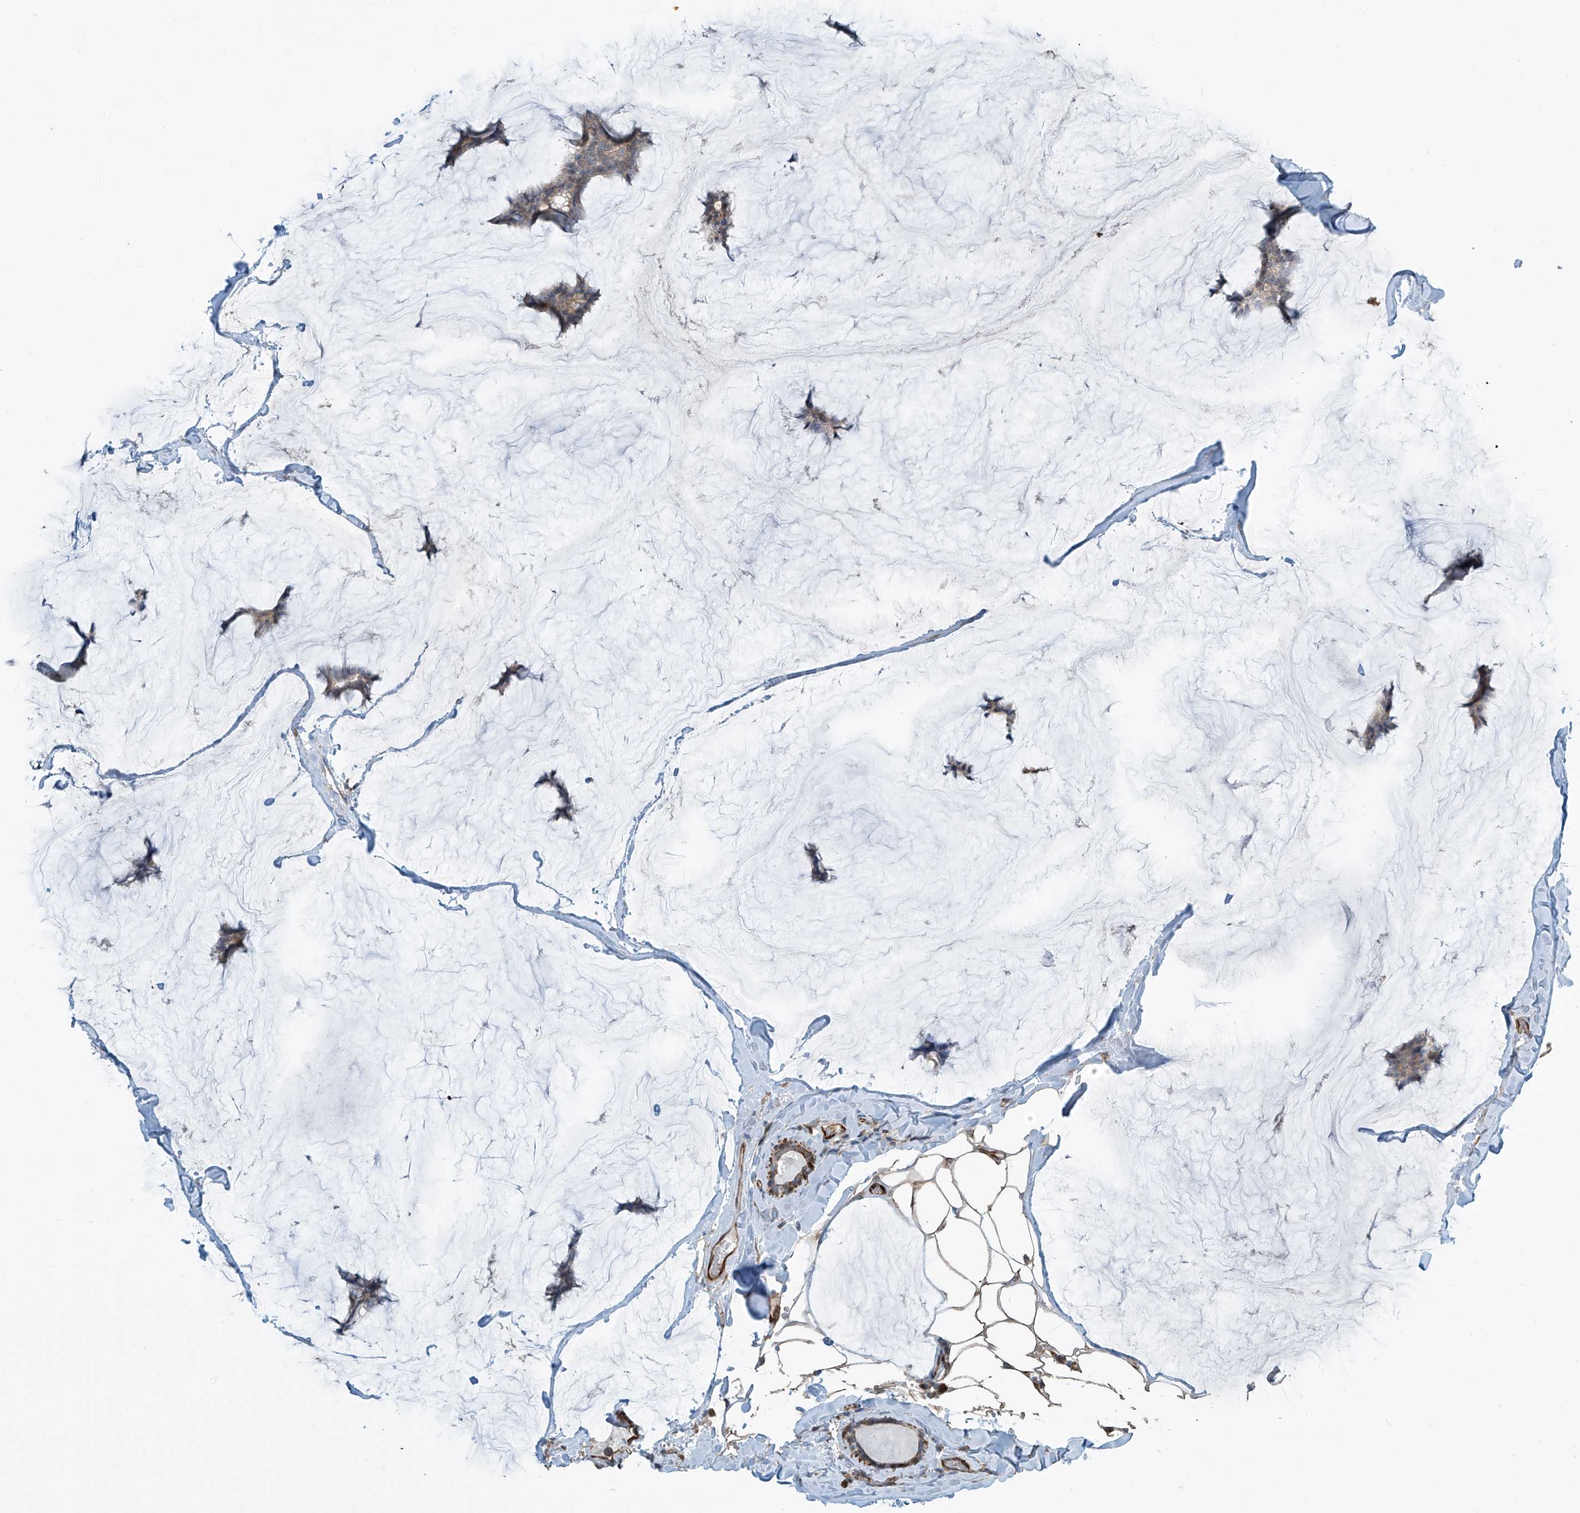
{"staining": {"intensity": "weak", "quantity": "25%-75%", "location": "cytoplasmic/membranous"}, "tissue": "breast cancer", "cell_type": "Tumor cells", "image_type": "cancer", "snomed": [{"axis": "morphology", "description": "Duct carcinoma"}, {"axis": "topography", "description": "Breast"}], "caption": "IHC of human infiltrating ductal carcinoma (breast) exhibits low levels of weak cytoplasmic/membranous positivity in about 25%-75% of tumor cells. Immunohistochemistry stains the protein in brown and the nuclei are stained blue.", "gene": "SH3BGRL3", "patient": {"sex": "female", "age": 93}}